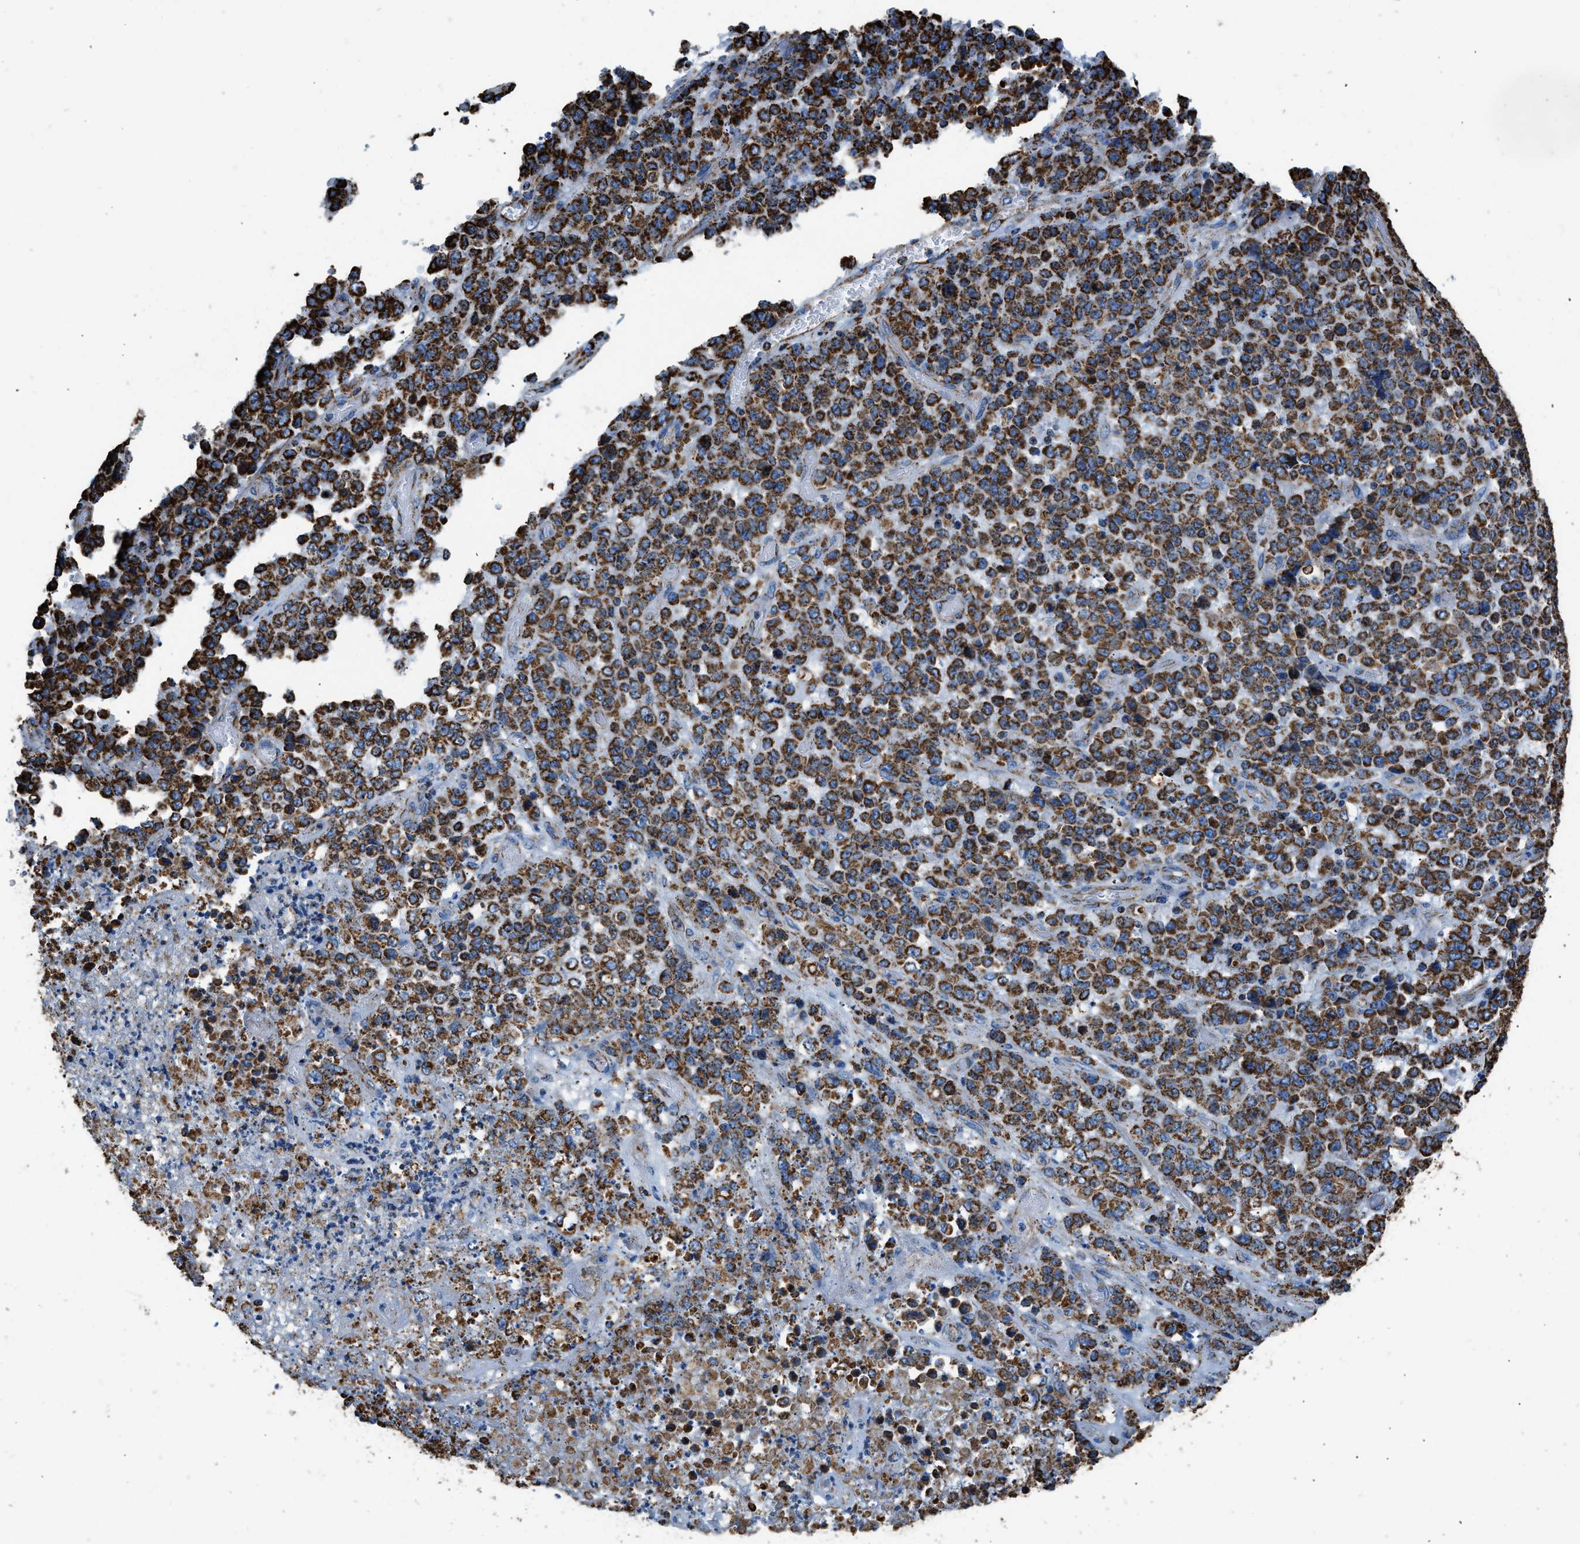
{"staining": {"intensity": "strong", "quantity": ">75%", "location": "cytoplasmic/membranous"}, "tissue": "stomach cancer", "cell_type": "Tumor cells", "image_type": "cancer", "snomed": [{"axis": "morphology", "description": "Adenocarcinoma, NOS"}, {"axis": "topography", "description": "Stomach"}], "caption": "IHC staining of stomach cancer (adenocarcinoma), which demonstrates high levels of strong cytoplasmic/membranous positivity in about >75% of tumor cells indicating strong cytoplasmic/membranous protein positivity. The staining was performed using DAB (3,3'-diaminobenzidine) (brown) for protein detection and nuclei were counterstained in hematoxylin (blue).", "gene": "IRX6", "patient": {"sex": "female", "age": 73}}